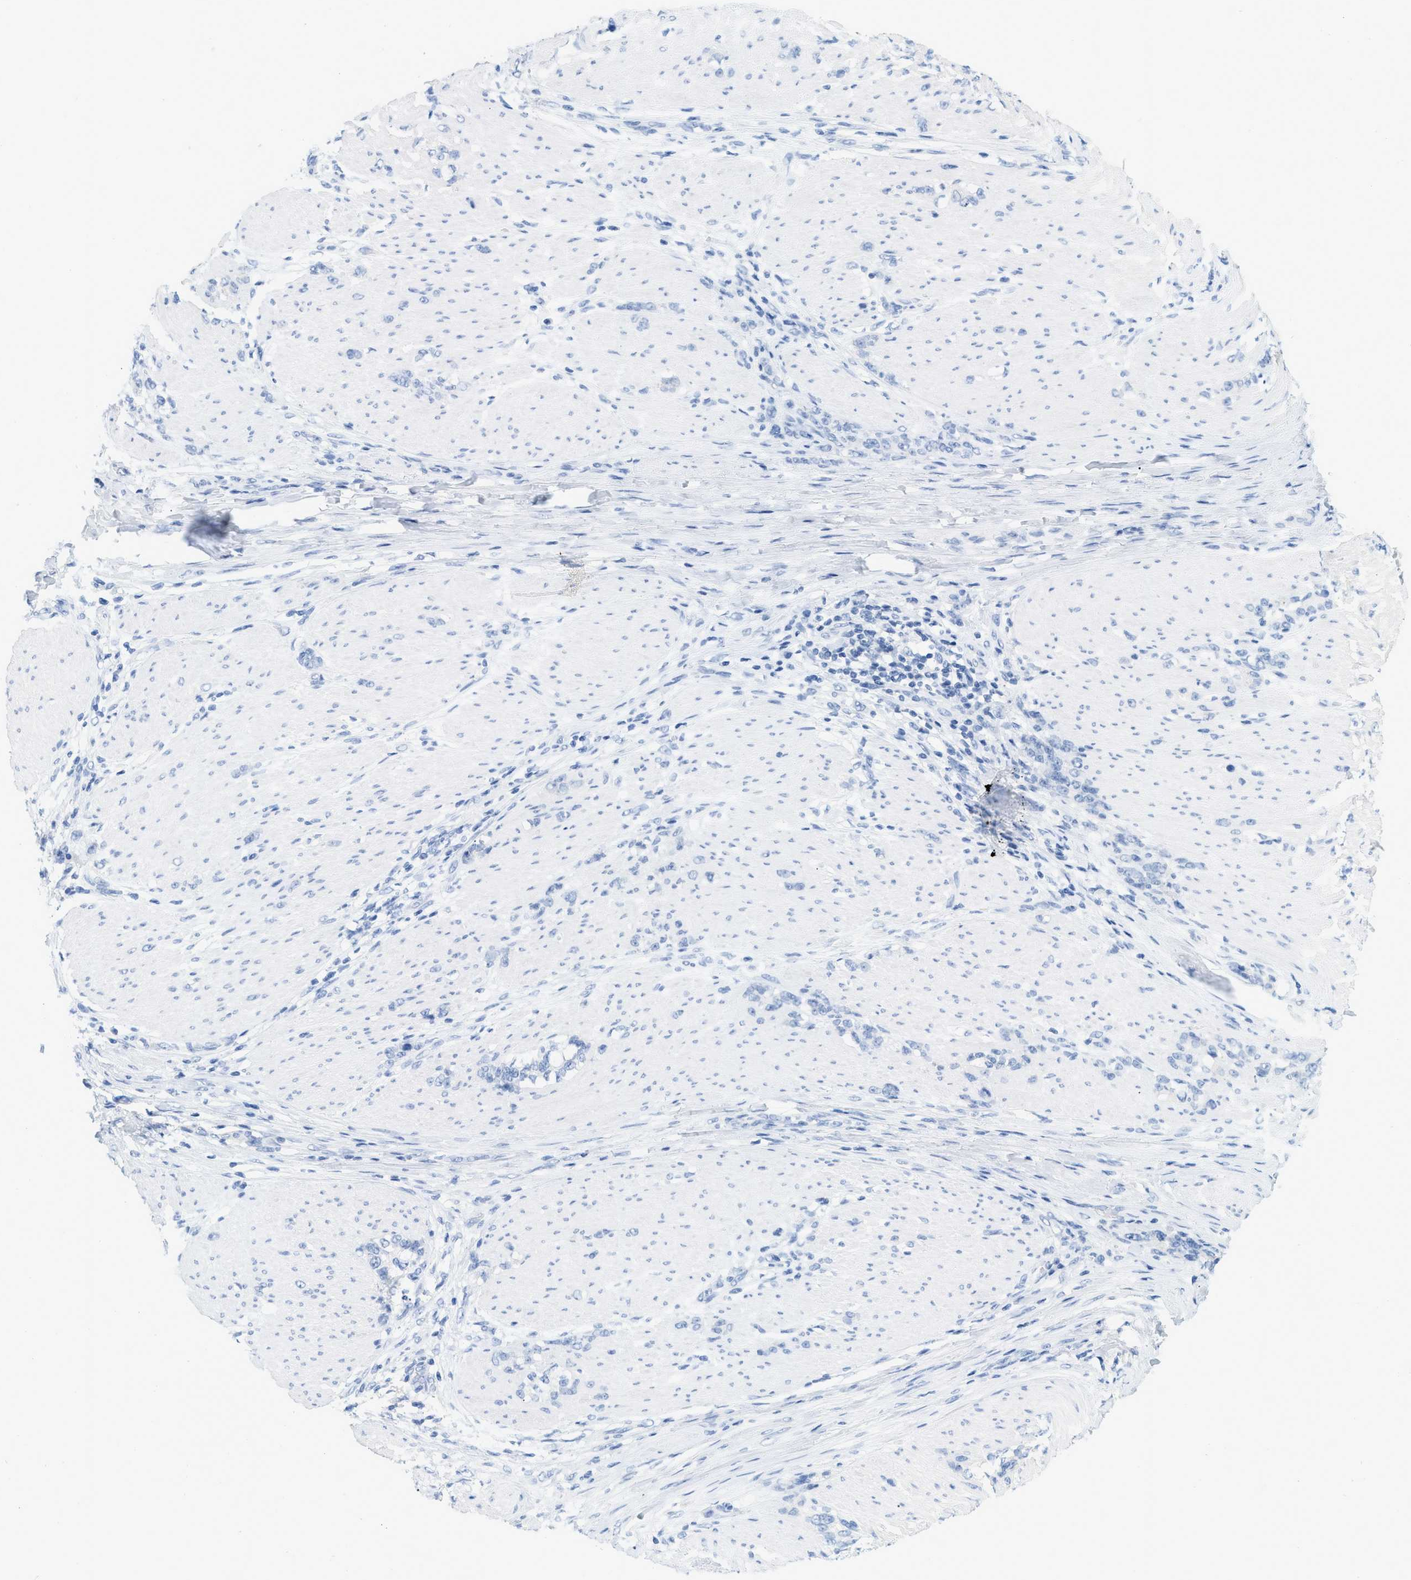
{"staining": {"intensity": "negative", "quantity": "none", "location": "none"}, "tissue": "stomach cancer", "cell_type": "Tumor cells", "image_type": "cancer", "snomed": [{"axis": "morphology", "description": "Adenocarcinoma, NOS"}, {"axis": "topography", "description": "Stomach, lower"}], "caption": "The photomicrograph displays no staining of tumor cells in adenocarcinoma (stomach).", "gene": "PAPPA", "patient": {"sex": "male", "age": 88}}